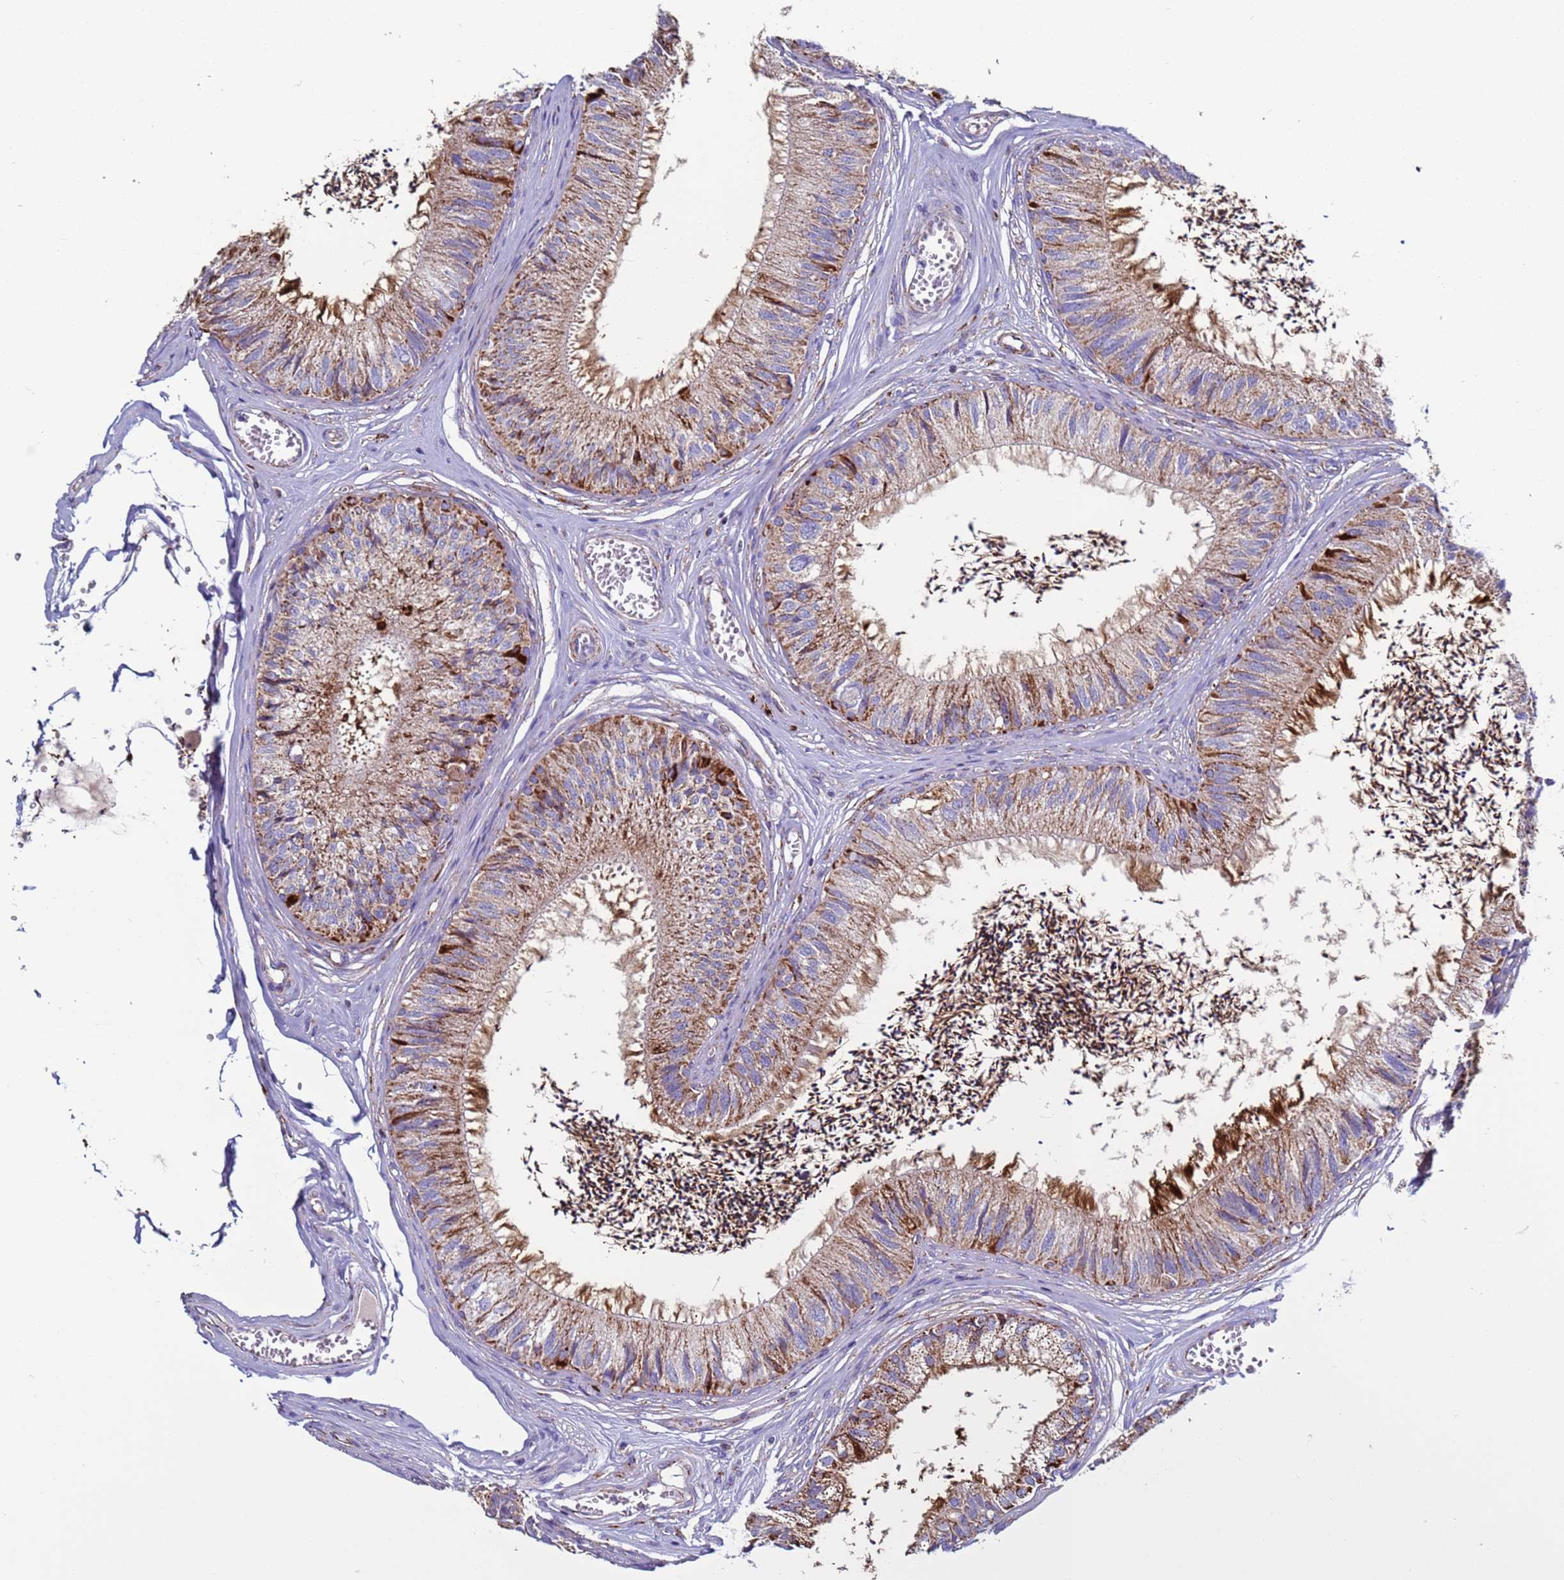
{"staining": {"intensity": "strong", "quantity": "25%-75%", "location": "cytoplasmic/membranous"}, "tissue": "epididymis", "cell_type": "Glandular cells", "image_type": "normal", "snomed": [{"axis": "morphology", "description": "Normal tissue, NOS"}, {"axis": "topography", "description": "Epididymis"}], "caption": "A brown stain labels strong cytoplasmic/membranous expression of a protein in glandular cells of normal human epididymis. The protein of interest is shown in brown color, while the nuclei are stained blue.", "gene": "ZBTB39", "patient": {"sex": "male", "age": 79}}